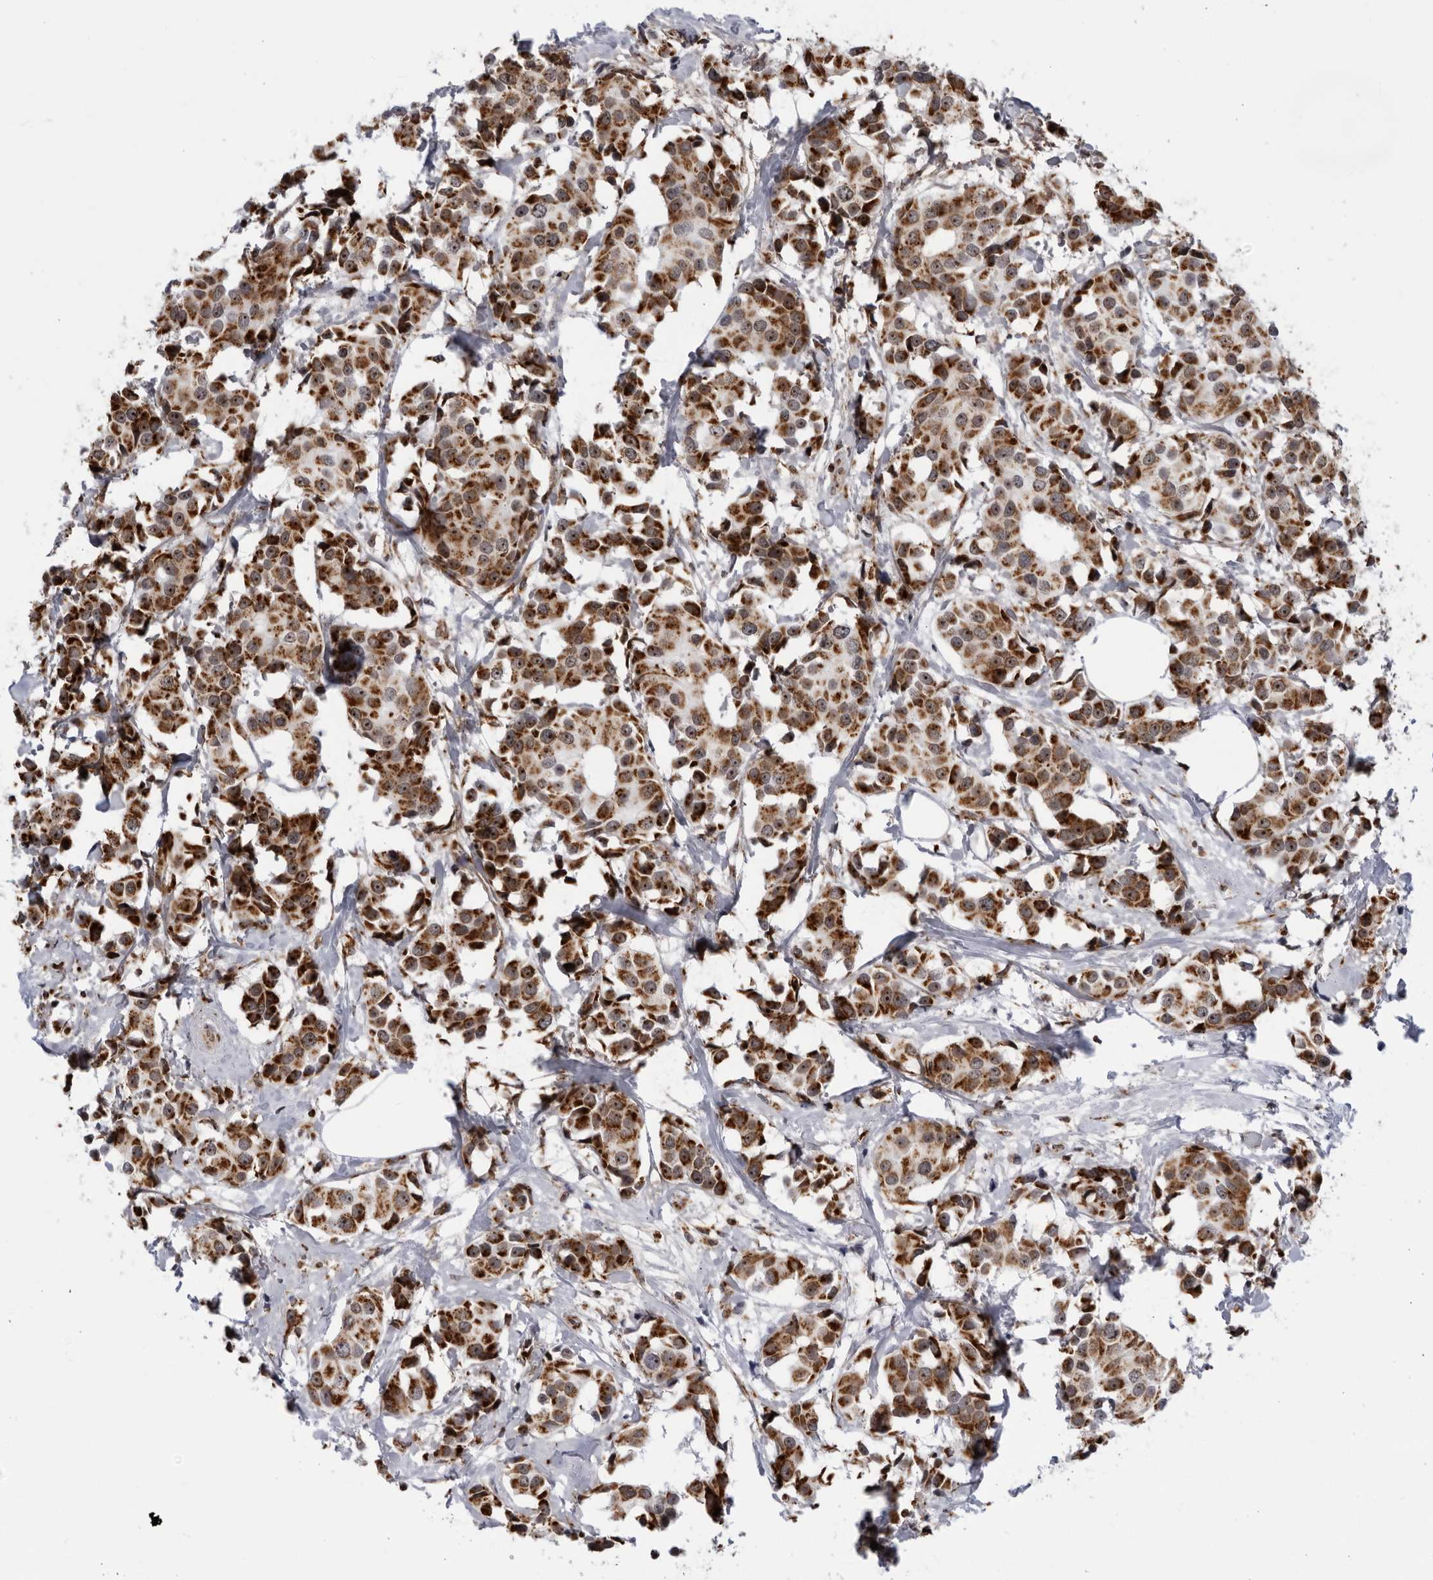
{"staining": {"intensity": "strong", "quantity": ">75%", "location": "cytoplasmic/membranous,nuclear"}, "tissue": "breast cancer", "cell_type": "Tumor cells", "image_type": "cancer", "snomed": [{"axis": "morphology", "description": "Normal tissue, NOS"}, {"axis": "morphology", "description": "Duct carcinoma"}, {"axis": "topography", "description": "Breast"}], "caption": "Breast cancer stained for a protein (brown) demonstrates strong cytoplasmic/membranous and nuclear positive expression in approximately >75% of tumor cells.", "gene": "RBM34", "patient": {"sex": "female", "age": 39}}